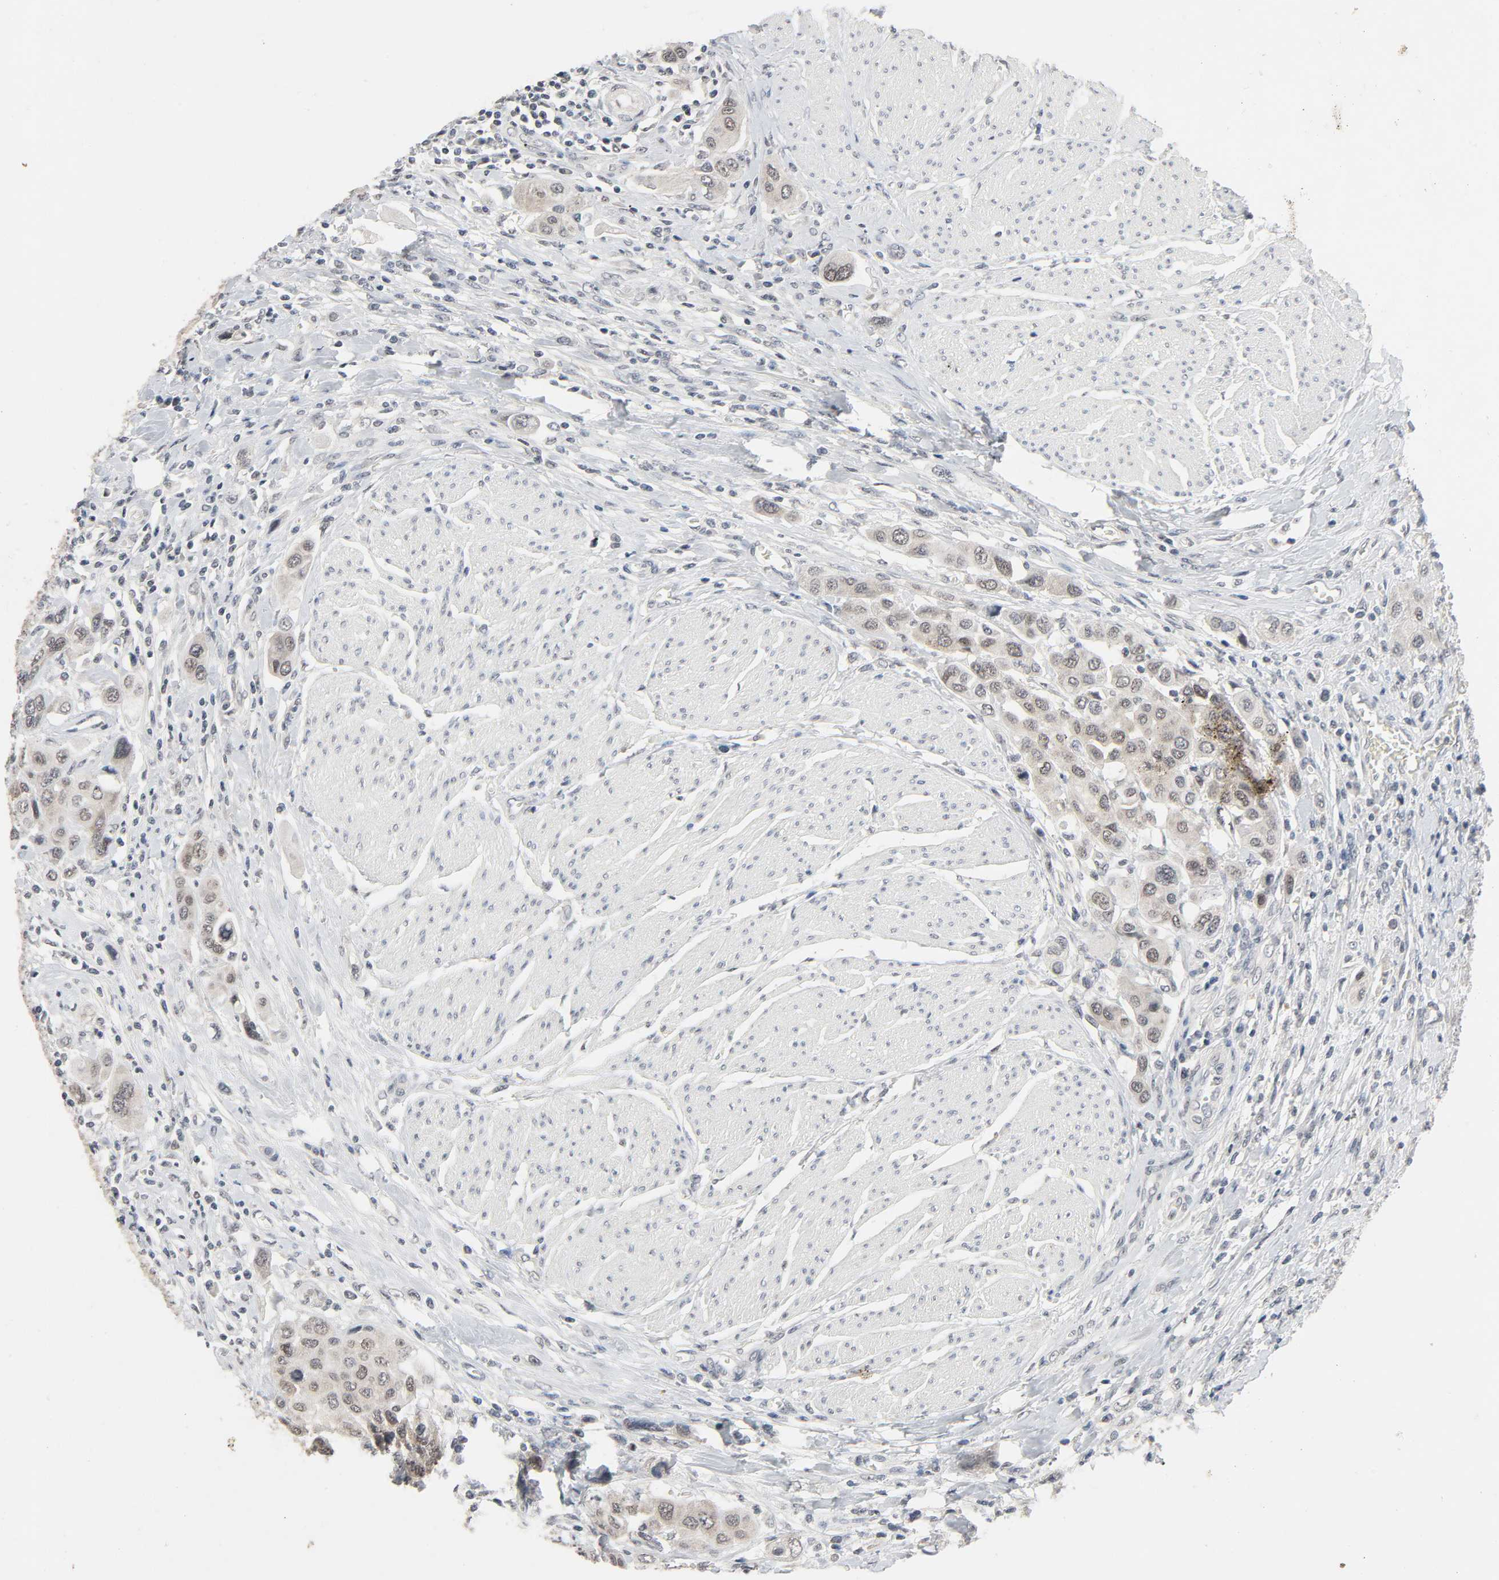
{"staining": {"intensity": "weak", "quantity": "25%-75%", "location": "cytoplasmic/membranous,nuclear"}, "tissue": "urothelial cancer", "cell_type": "Tumor cells", "image_type": "cancer", "snomed": [{"axis": "morphology", "description": "Urothelial carcinoma, High grade"}, {"axis": "topography", "description": "Urinary bladder"}], "caption": "Immunohistochemistry (IHC) (DAB) staining of urothelial carcinoma (high-grade) demonstrates weak cytoplasmic/membranous and nuclear protein expression in approximately 25%-75% of tumor cells. (IHC, brightfield microscopy, high magnification).", "gene": "MAPKAPK5", "patient": {"sex": "male", "age": 50}}